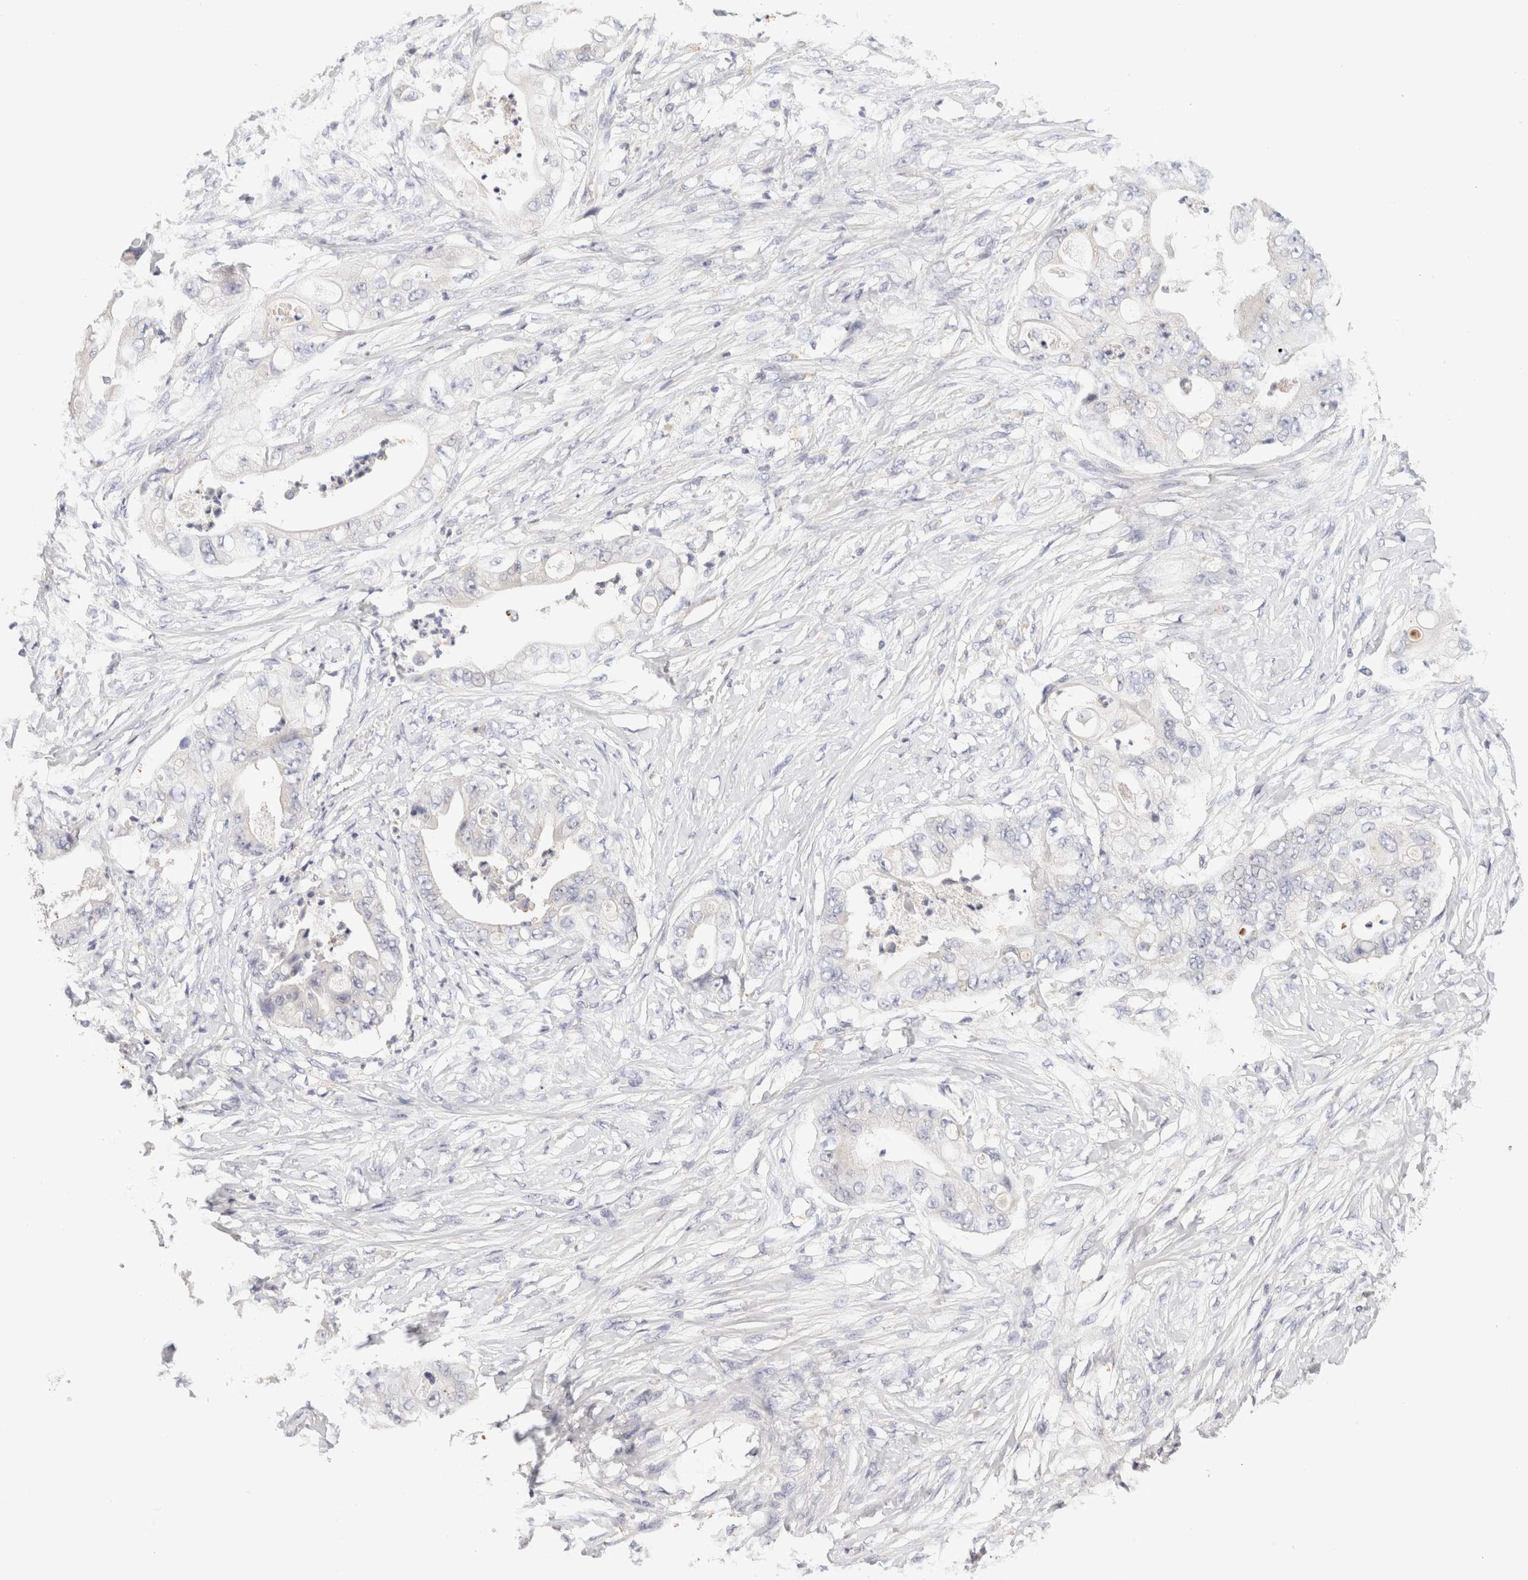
{"staining": {"intensity": "negative", "quantity": "none", "location": "none"}, "tissue": "stomach cancer", "cell_type": "Tumor cells", "image_type": "cancer", "snomed": [{"axis": "morphology", "description": "Adenocarcinoma, NOS"}, {"axis": "topography", "description": "Stomach"}], "caption": "Immunohistochemistry photomicrograph of human stomach cancer (adenocarcinoma) stained for a protein (brown), which exhibits no expression in tumor cells. (DAB IHC visualized using brightfield microscopy, high magnification).", "gene": "SCGB2A2", "patient": {"sex": "female", "age": 73}}